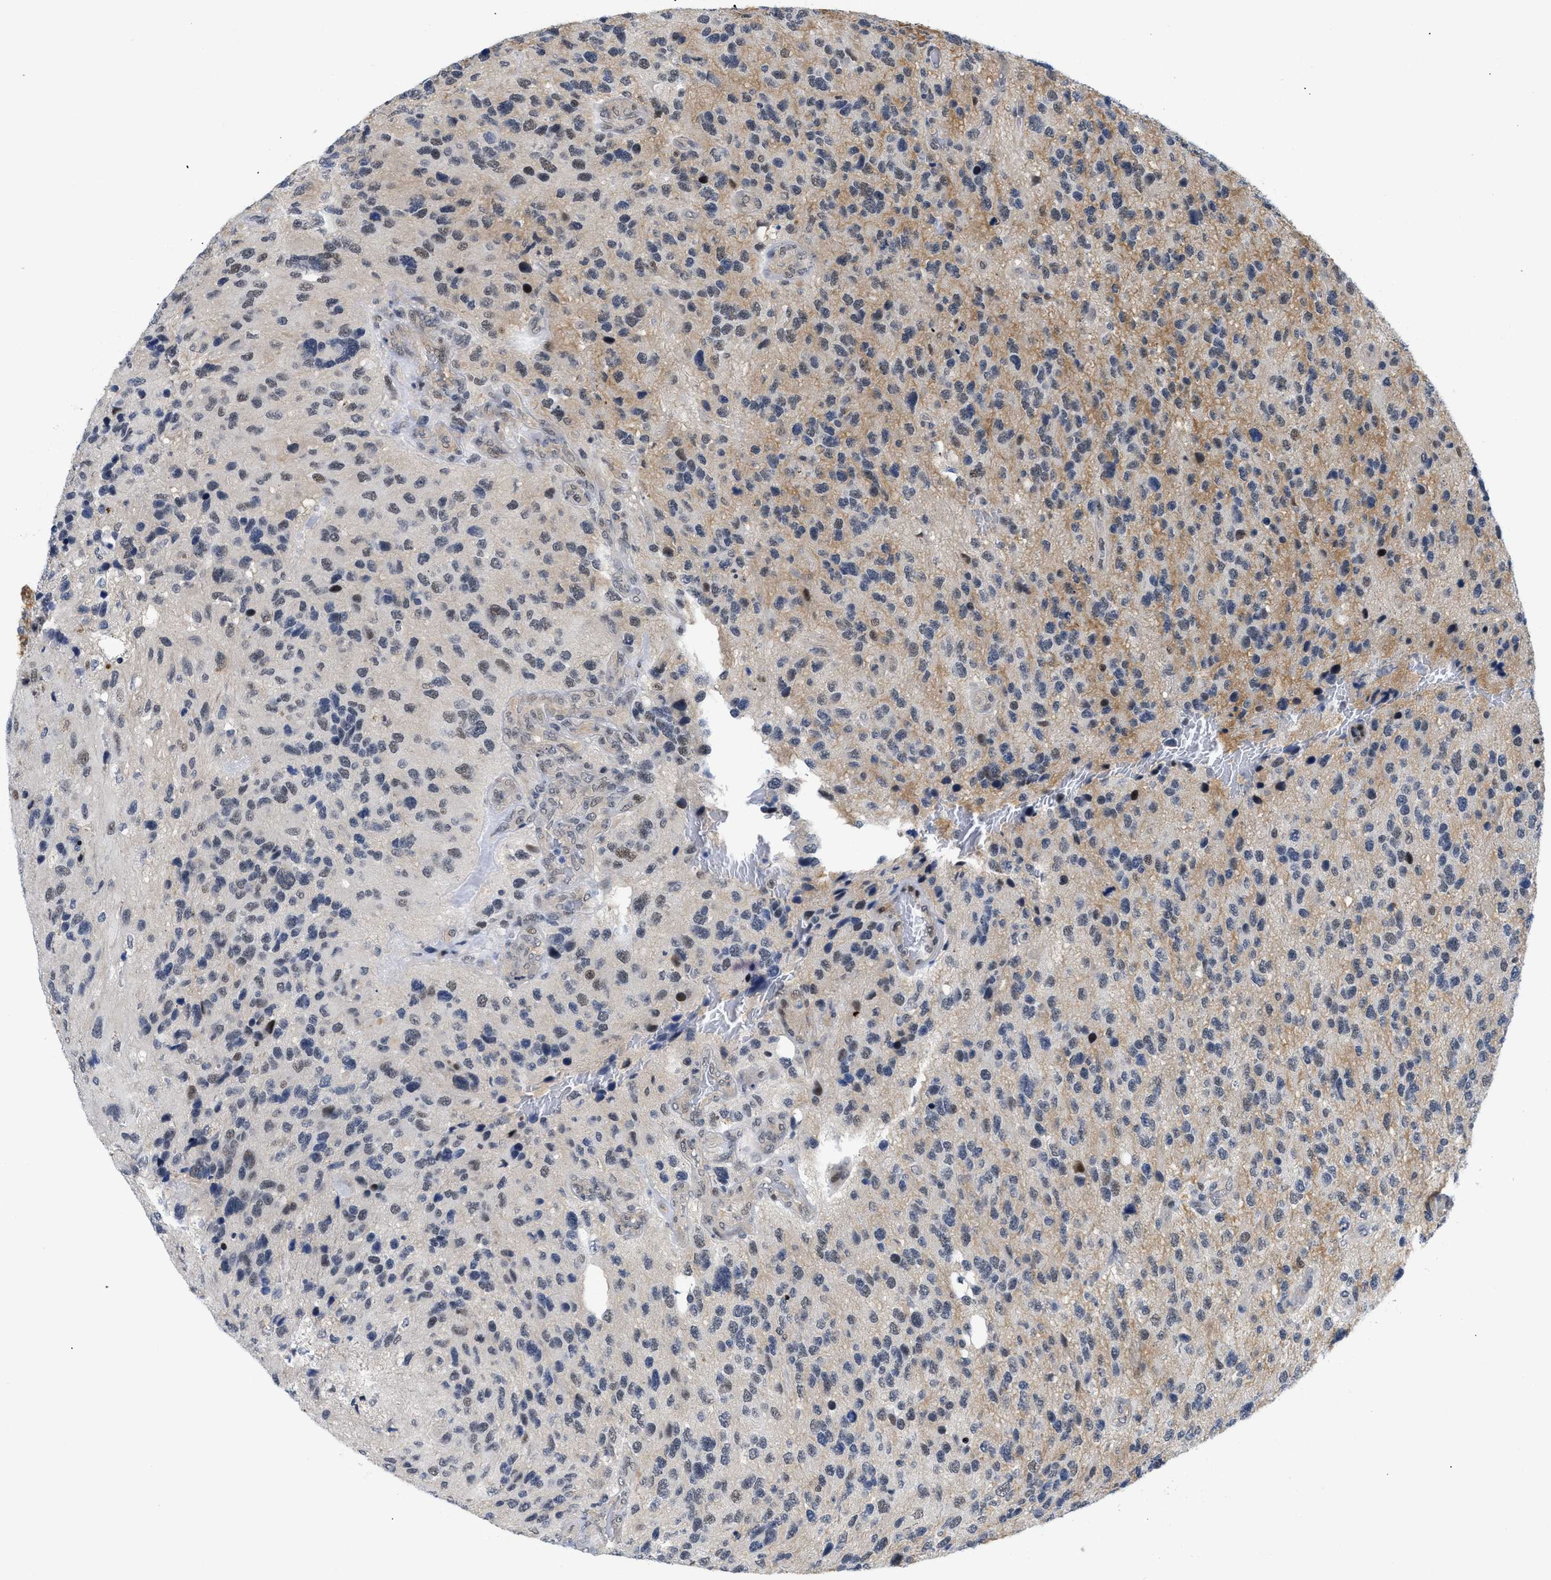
{"staining": {"intensity": "weak", "quantity": "<25%", "location": "nuclear"}, "tissue": "glioma", "cell_type": "Tumor cells", "image_type": "cancer", "snomed": [{"axis": "morphology", "description": "Glioma, malignant, High grade"}, {"axis": "topography", "description": "Brain"}], "caption": "Human glioma stained for a protein using immunohistochemistry displays no staining in tumor cells.", "gene": "SLC29A2", "patient": {"sex": "female", "age": 58}}